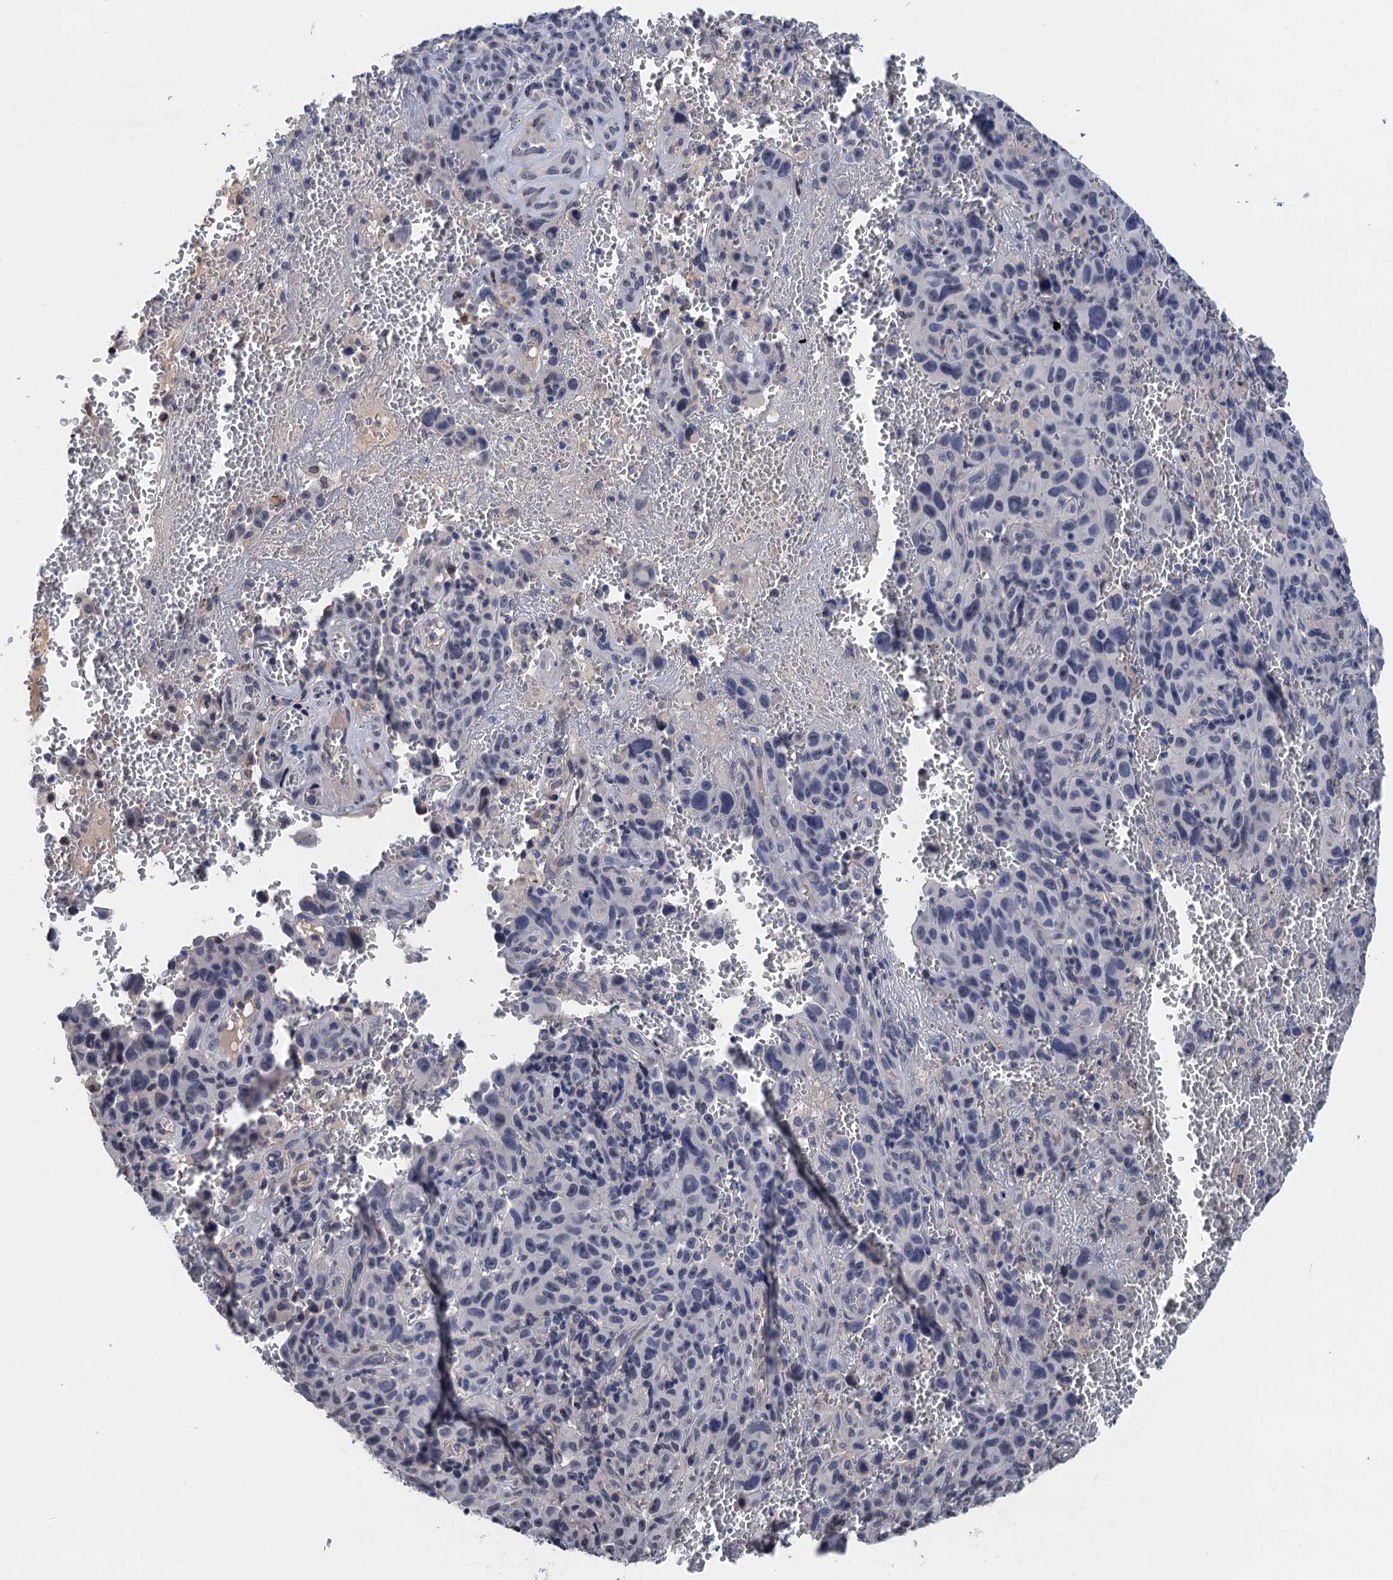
{"staining": {"intensity": "negative", "quantity": "none", "location": "none"}, "tissue": "melanoma", "cell_type": "Tumor cells", "image_type": "cancer", "snomed": [{"axis": "morphology", "description": "Malignant melanoma, NOS"}, {"axis": "topography", "description": "Skin"}], "caption": "This is a photomicrograph of immunohistochemistry (IHC) staining of malignant melanoma, which shows no expression in tumor cells.", "gene": "ART5", "patient": {"sex": "female", "age": 82}}